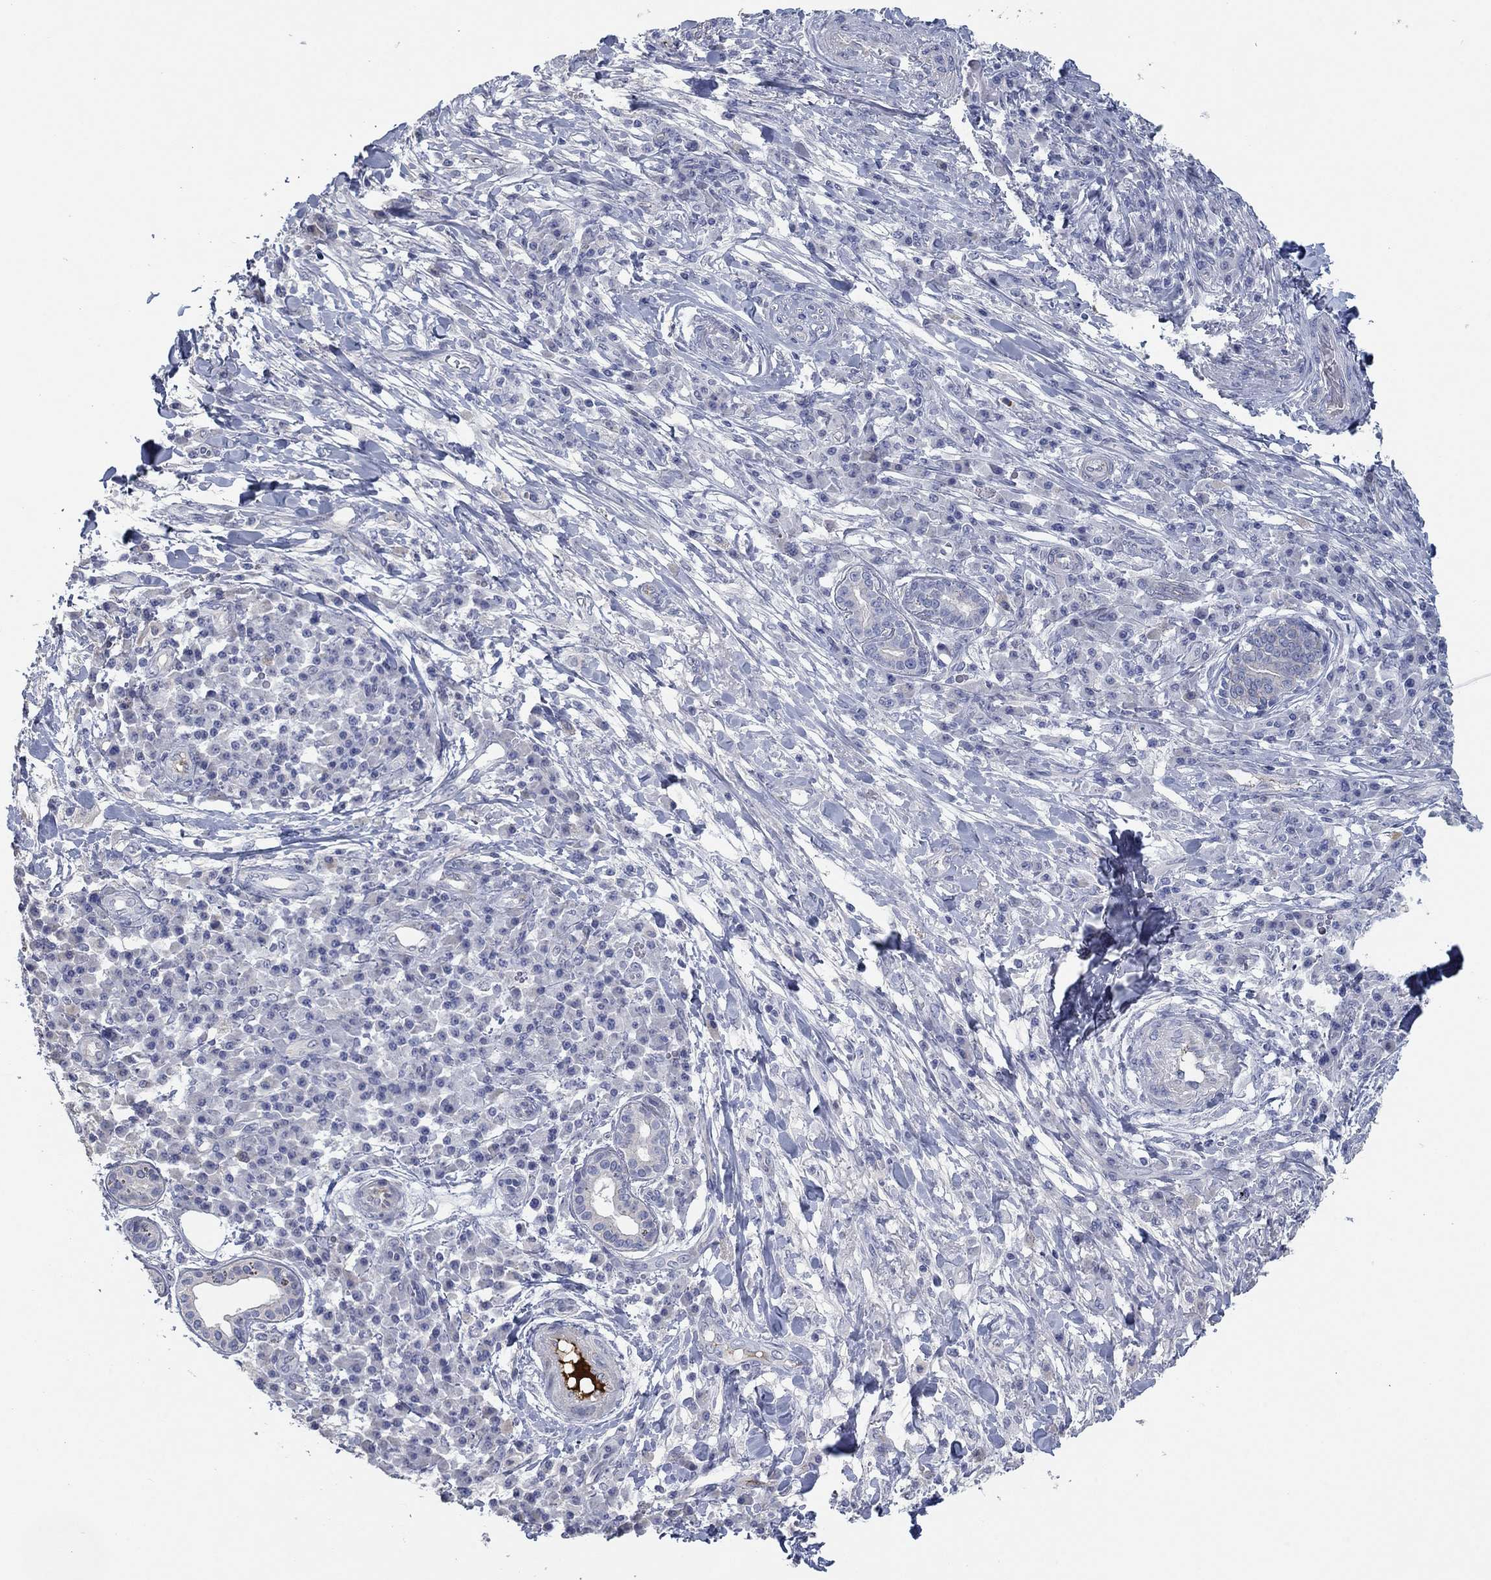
{"staining": {"intensity": "negative", "quantity": "none", "location": "none"}, "tissue": "skin cancer", "cell_type": "Tumor cells", "image_type": "cancer", "snomed": [{"axis": "morphology", "description": "Squamous cell carcinoma, NOS"}, {"axis": "topography", "description": "Skin"}], "caption": "There is no significant expression in tumor cells of squamous cell carcinoma (skin).", "gene": "APOC3", "patient": {"sex": "male", "age": 92}}